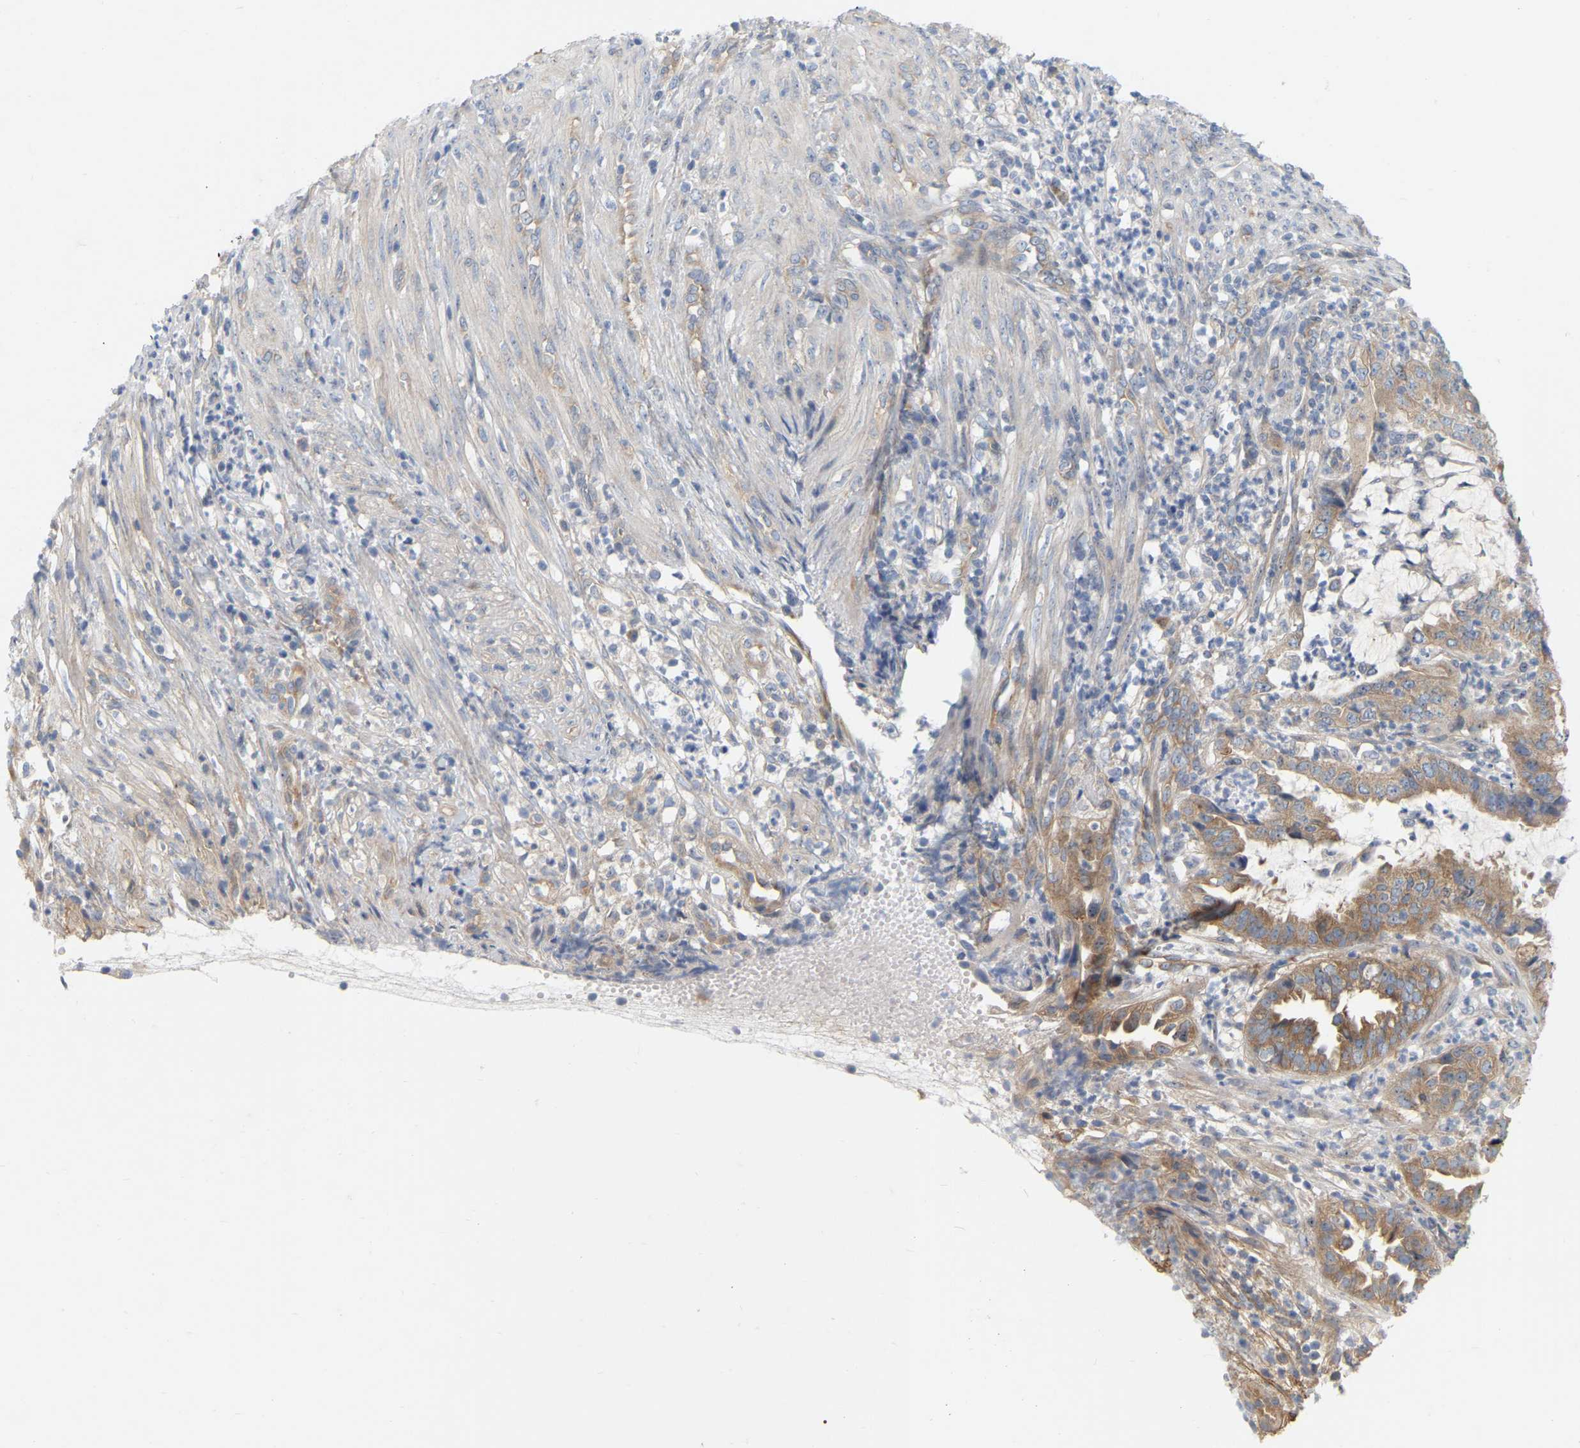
{"staining": {"intensity": "moderate", "quantity": ">75%", "location": "cytoplasmic/membranous"}, "tissue": "endometrial cancer", "cell_type": "Tumor cells", "image_type": "cancer", "snomed": [{"axis": "morphology", "description": "Adenocarcinoma, NOS"}, {"axis": "topography", "description": "Endometrium"}], "caption": "Immunohistochemical staining of human adenocarcinoma (endometrial) displays medium levels of moderate cytoplasmic/membranous protein positivity in about >75% of tumor cells.", "gene": "MINDY4", "patient": {"sex": "female", "age": 51}}